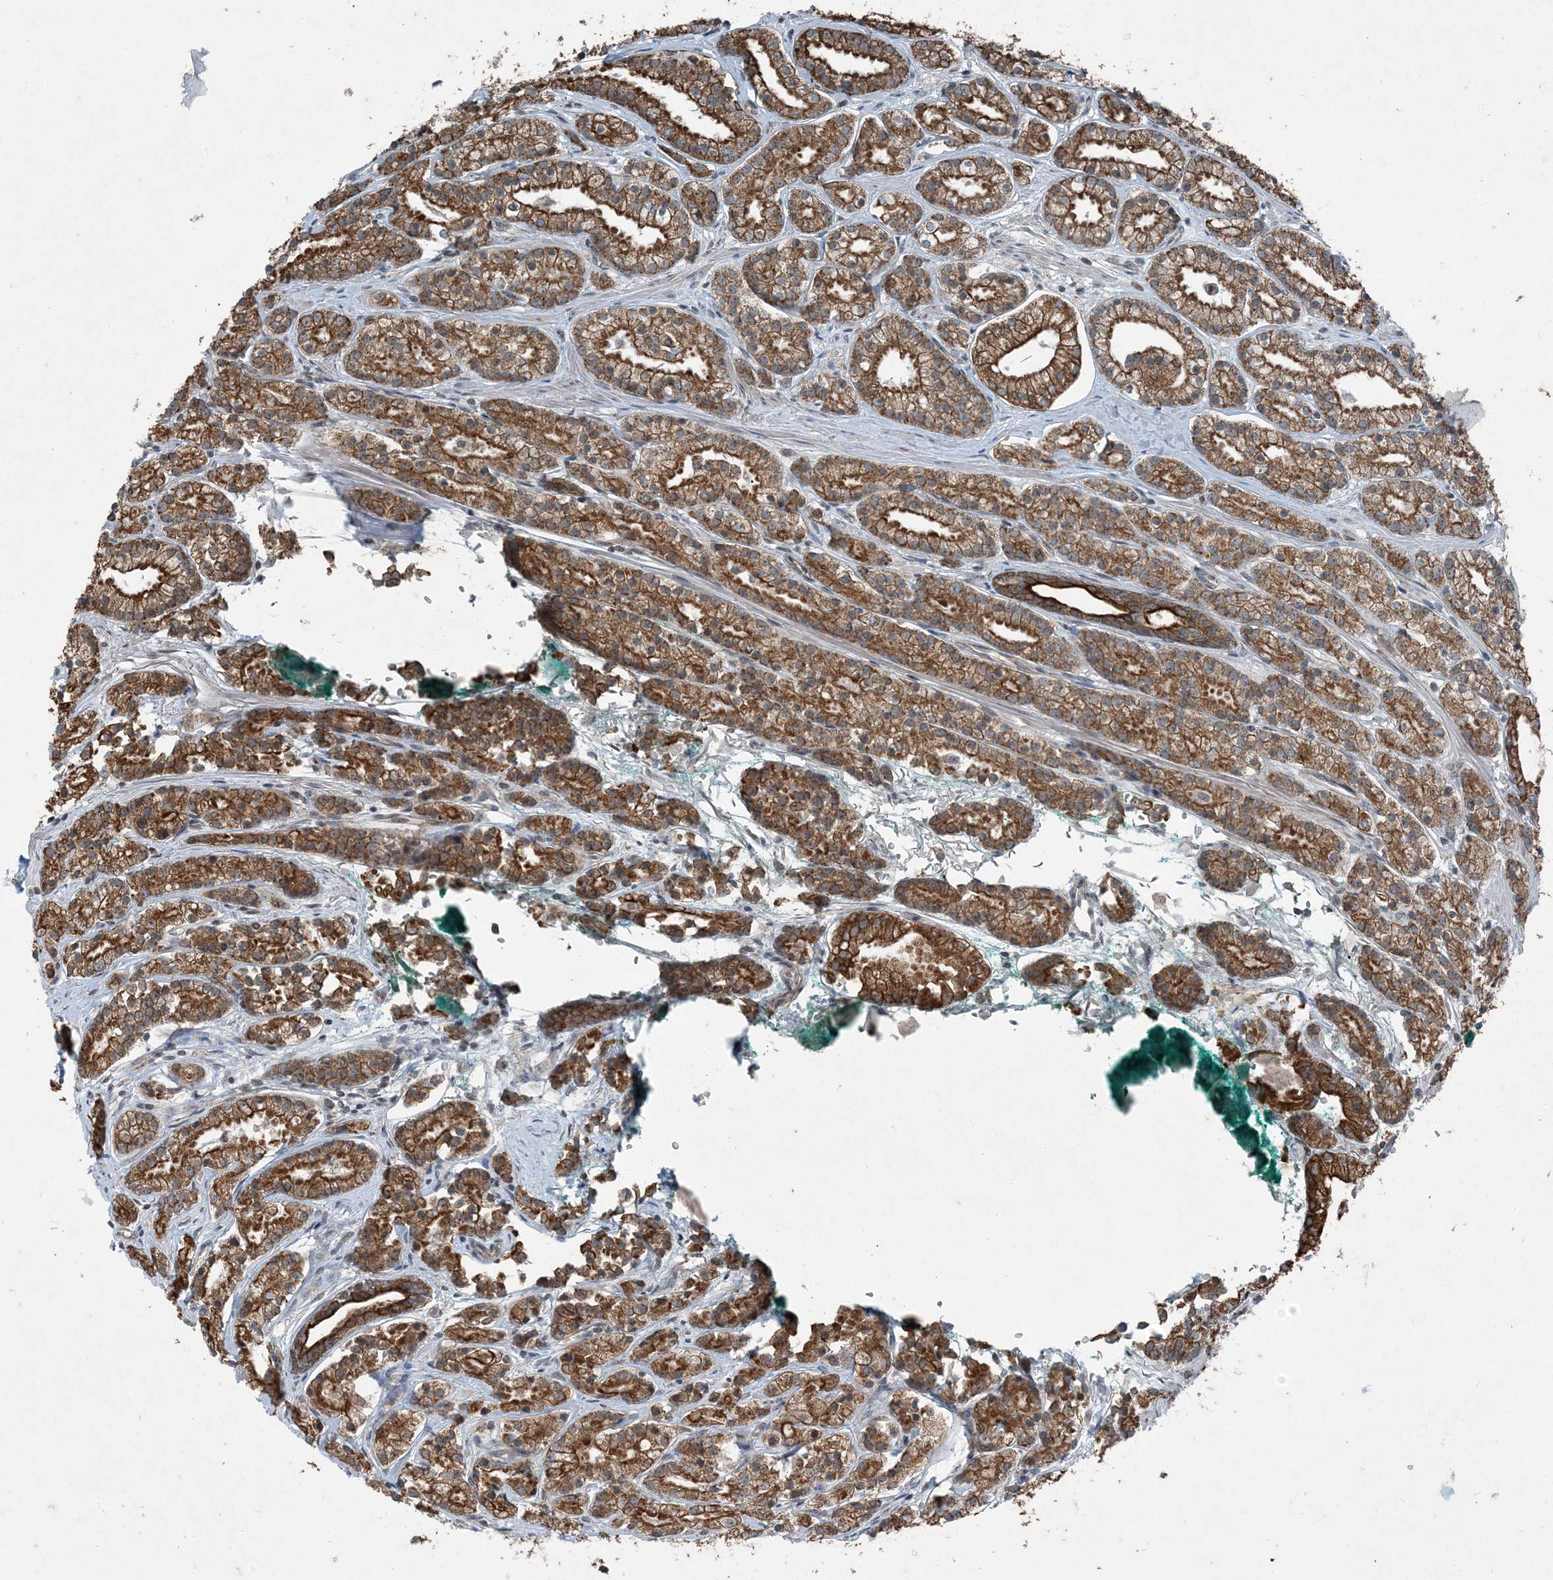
{"staining": {"intensity": "strong", "quantity": ">75%", "location": "cytoplasmic/membranous"}, "tissue": "prostate cancer", "cell_type": "Tumor cells", "image_type": "cancer", "snomed": [{"axis": "morphology", "description": "Adenocarcinoma, High grade"}, {"axis": "topography", "description": "Prostate"}], "caption": "A high-resolution photomicrograph shows immunohistochemistry staining of adenocarcinoma (high-grade) (prostate), which demonstrates strong cytoplasmic/membranous positivity in about >75% of tumor cells.", "gene": "PC", "patient": {"sex": "male", "age": 69}}